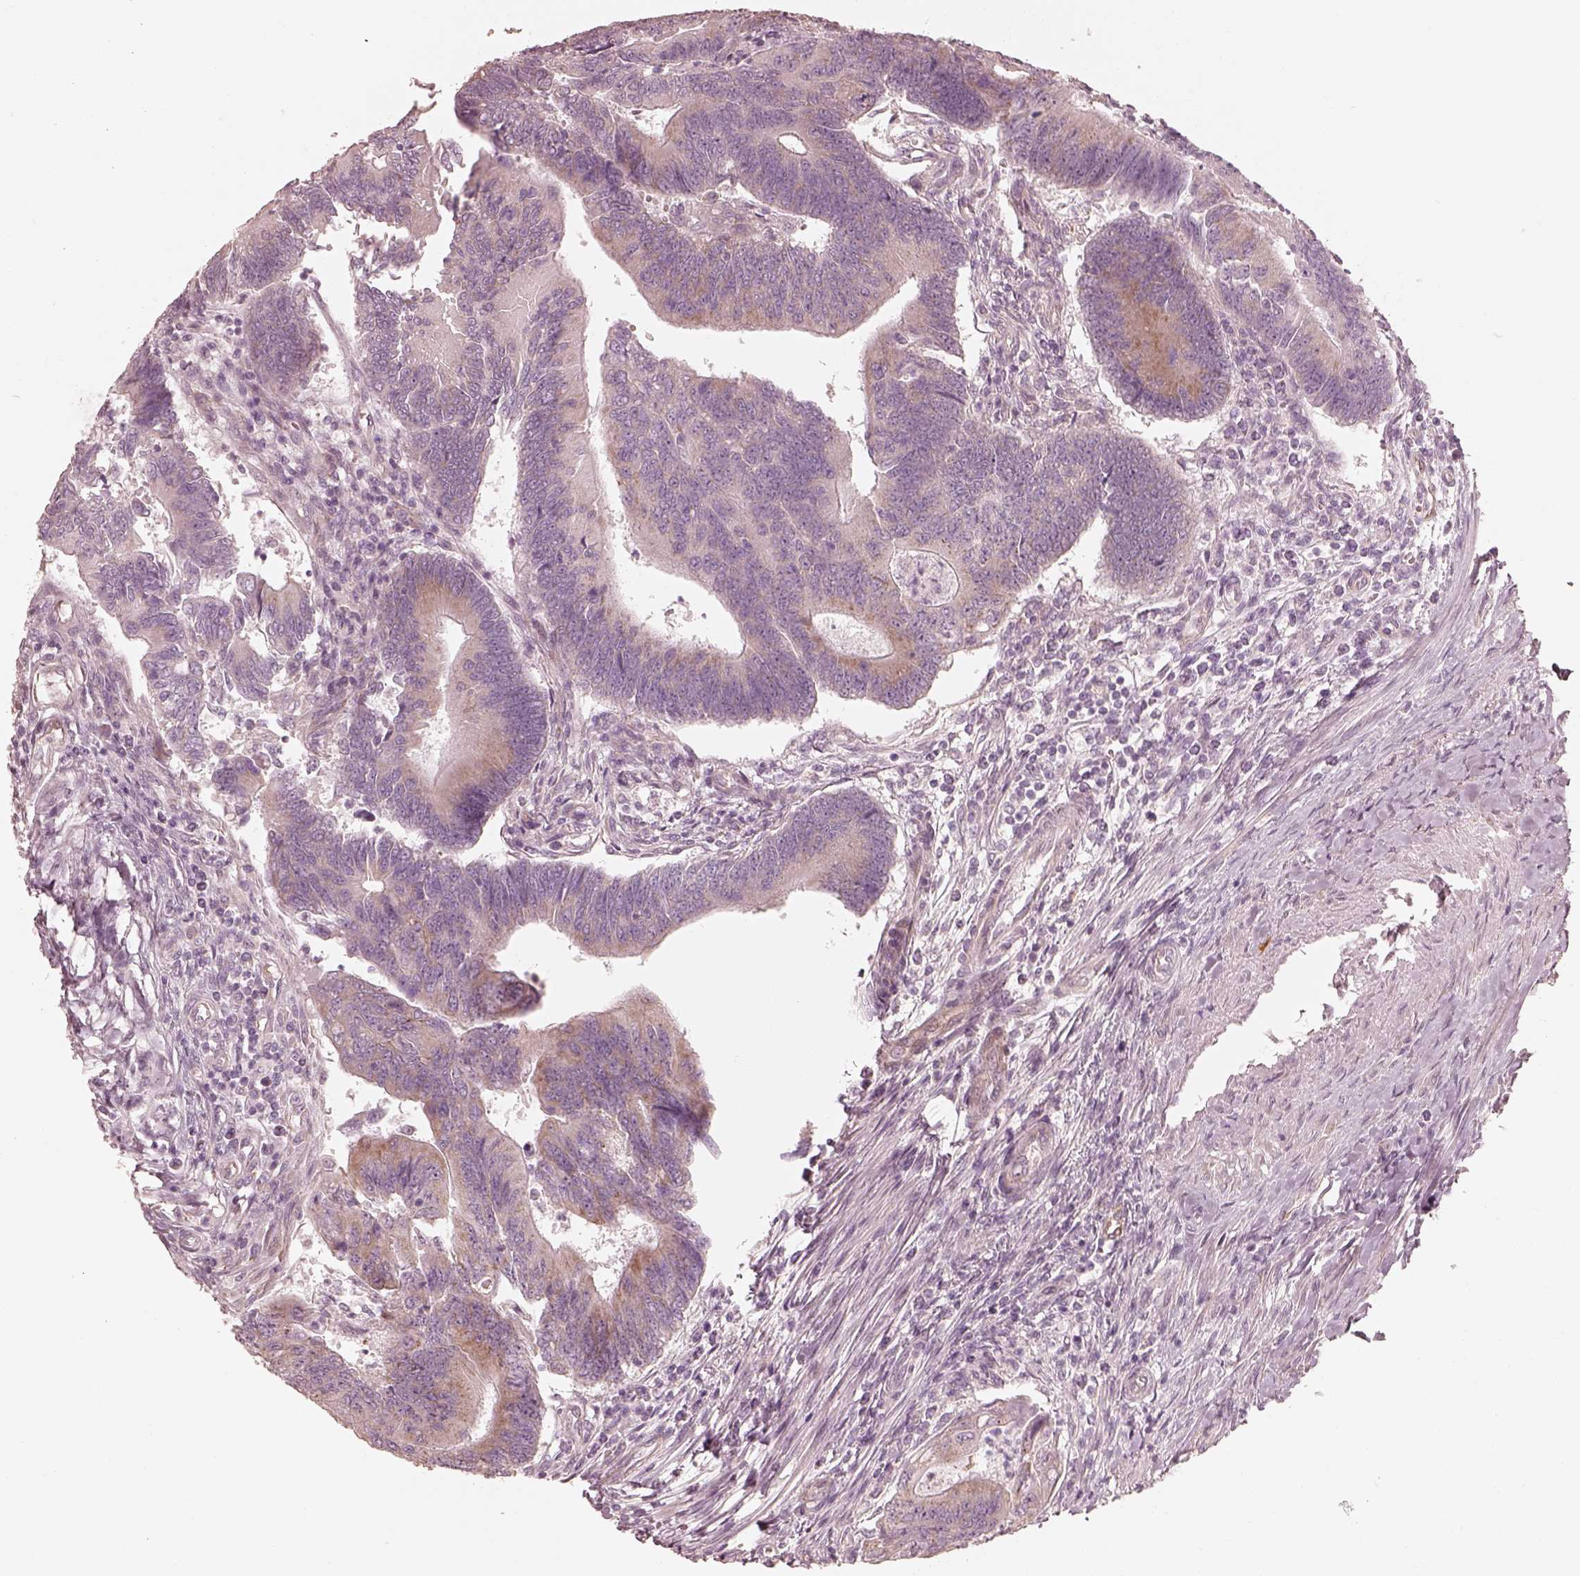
{"staining": {"intensity": "weak", "quantity": "<25%", "location": "cytoplasmic/membranous"}, "tissue": "colorectal cancer", "cell_type": "Tumor cells", "image_type": "cancer", "snomed": [{"axis": "morphology", "description": "Adenocarcinoma, NOS"}, {"axis": "topography", "description": "Colon"}], "caption": "A photomicrograph of colorectal cancer (adenocarcinoma) stained for a protein reveals no brown staining in tumor cells.", "gene": "RAB3C", "patient": {"sex": "female", "age": 67}}